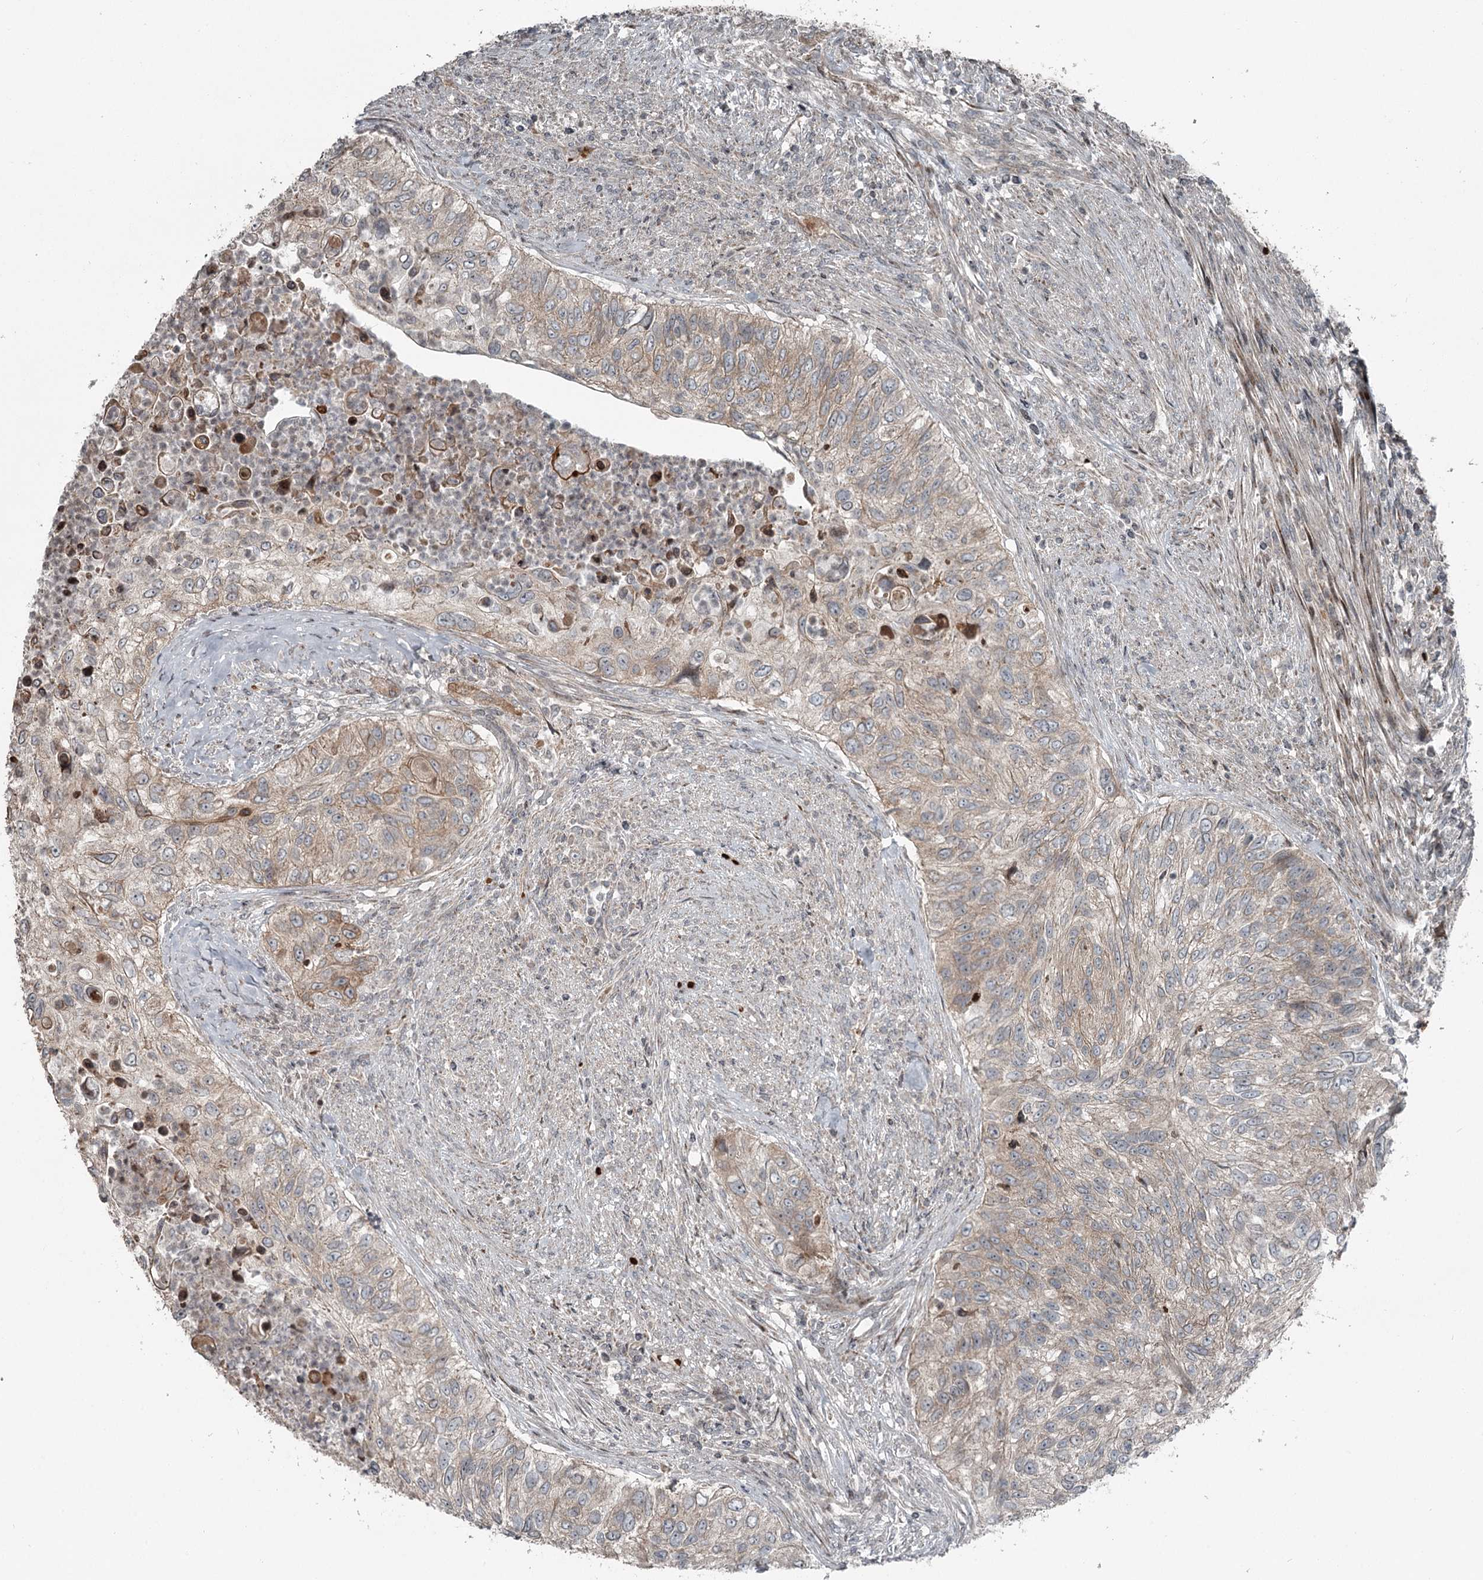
{"staining": {"intensity": "weak", "quantity": "25%-75%", "location": "cytoplasmic/membranous"}, "tissue": "urothelial cancer", "cell_type": "Tumor cells", "image_type": "cancer", "snomed": [{"axis": "morphology", "description": "Urothelial carcinoma, High grade"}, {"axis": "topography", "description": "Urinary bladder"}], "caption": "Protein positivity by IHC exhibits weak cytoplasmic/membranous expression in approximately 25%-75% of tumor cells in urothelial cancer. (DAB IHC with brightfield microscopy, high magnification).", "gene": "RASSF8", "patient": {"sex": "female", "age": 60}}